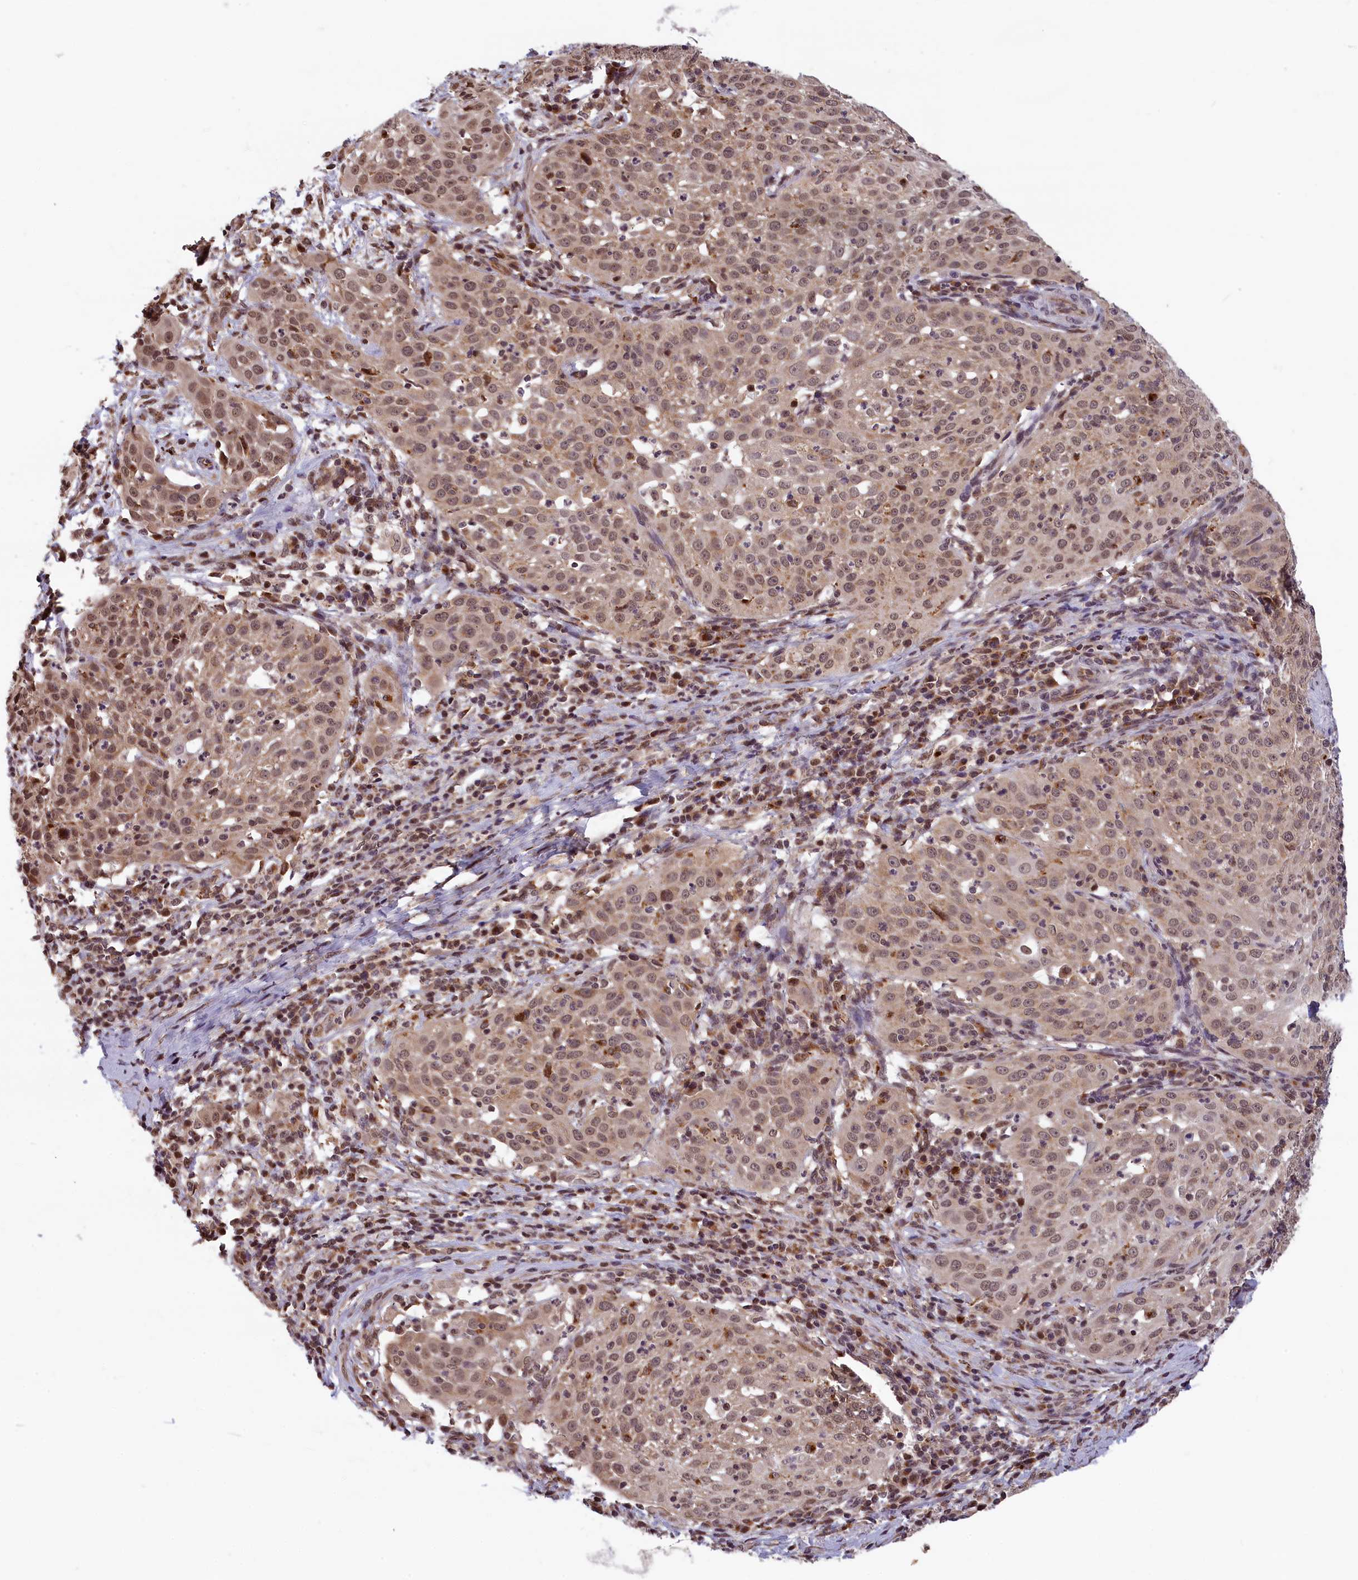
{"staining": {"intensity": "weak", "quantity": ">75%", "location": "cytoplasmic/membranous,nuclear"}, "tissue": "cervical cancer", "cell_type": "Tumor cells", "image_type": "cancer", "snomed": [{"axis": "morphology", "description": "Squamous cell carcinoma, NOS"}, {"axis": "topography", "description": "Cervix"}], "caption": "A high-resolution image shows immunohistochemistry (IHC) staining of squamous cell carcinoma (cervical), which exhibits weak cytoplasmic/membranous and nuclear expression in about >75% of tumor cells. (IHC, brightfield microscopy, high magnification).", "gene": "KCNK6", "patient": {"sex": "female", "age": 57}}